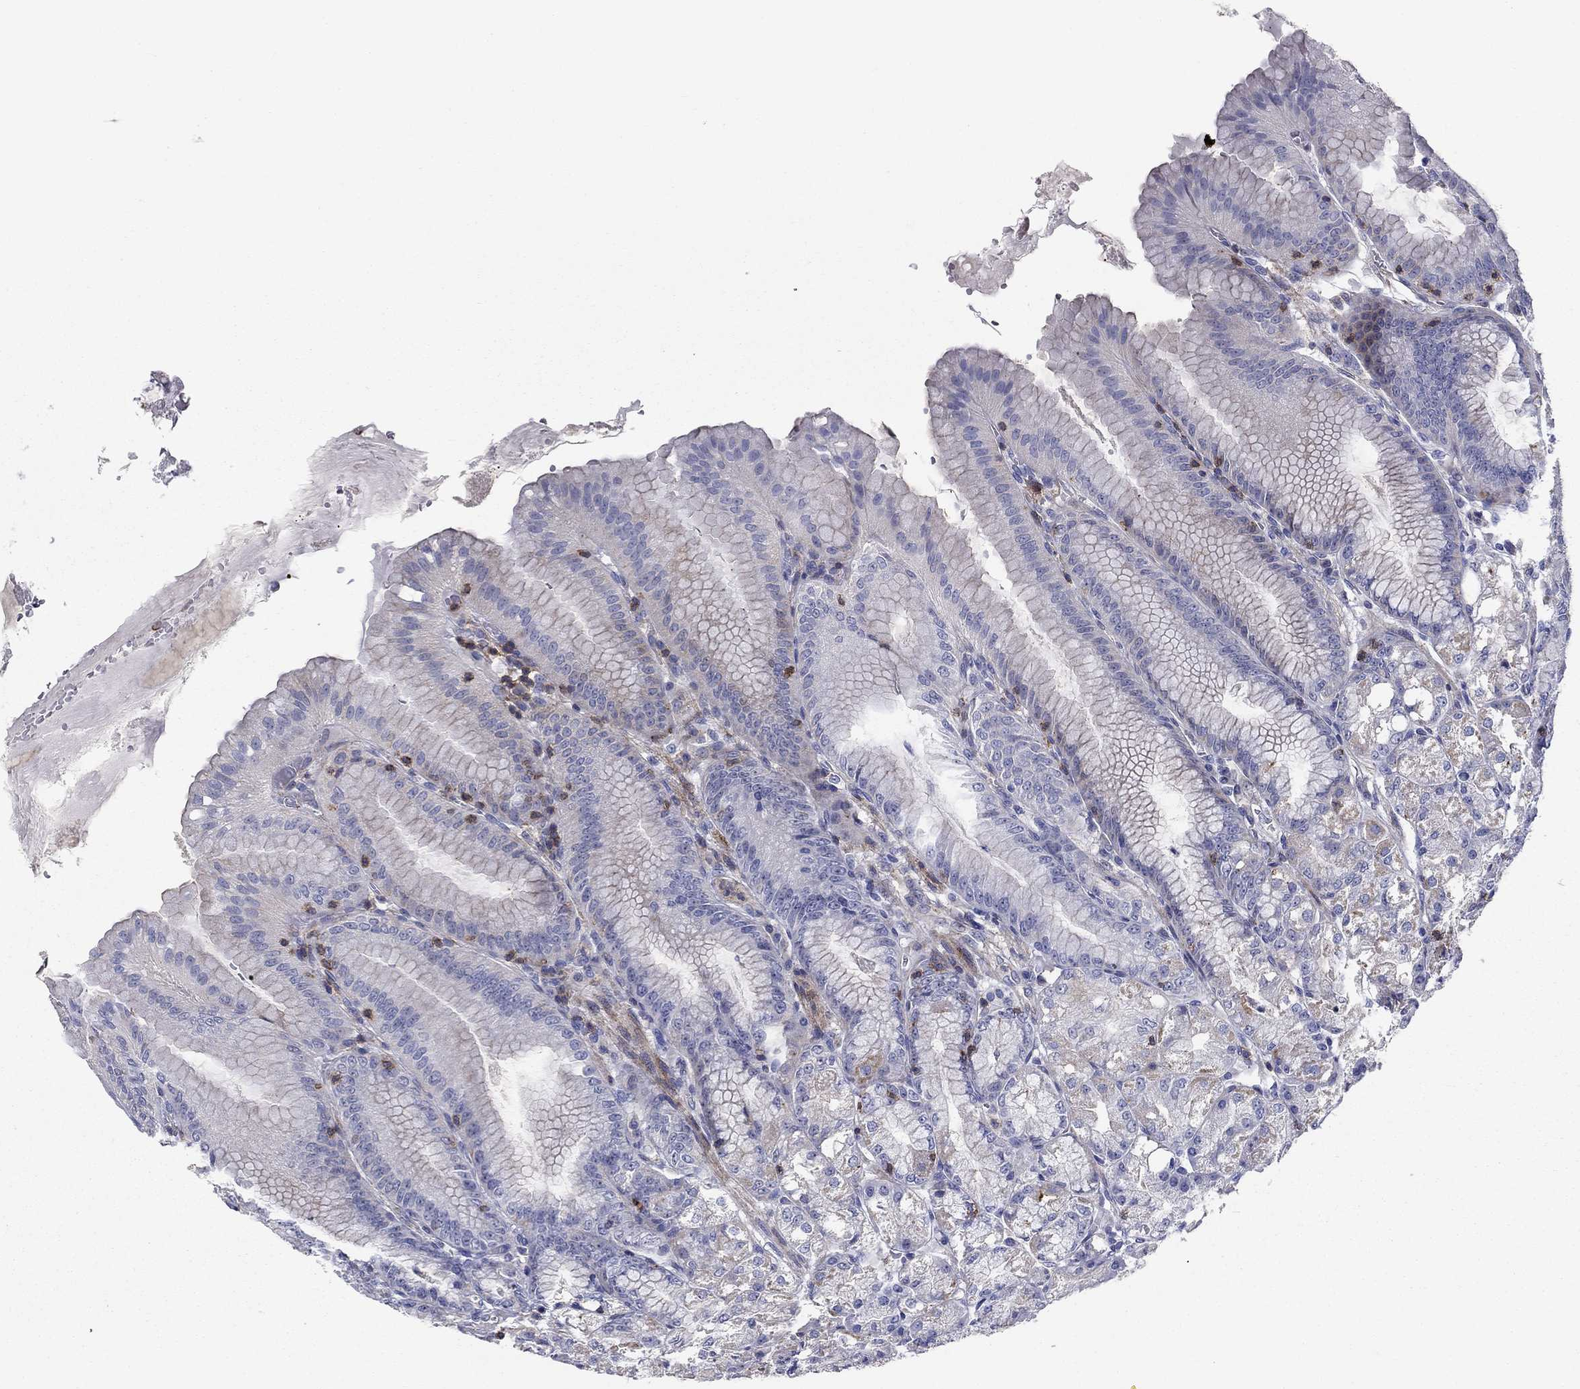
{"staining": {"intensity": "negative", "quantity": "none", "location": "none"}, "tissue": "stomach", "cell_type": "Glandular cells", "image_type": "normal", "snomed": [{"axis": "morphology", "description": "Normal tissue, NOS"}, {"axis": "topography", "description": "Stomach"}], "caption": "IHC of benign human stomach demonstrates no positivity in glandular cells.", "gene": "SIT1", "patient": {"sex": "male", "age": 71}}